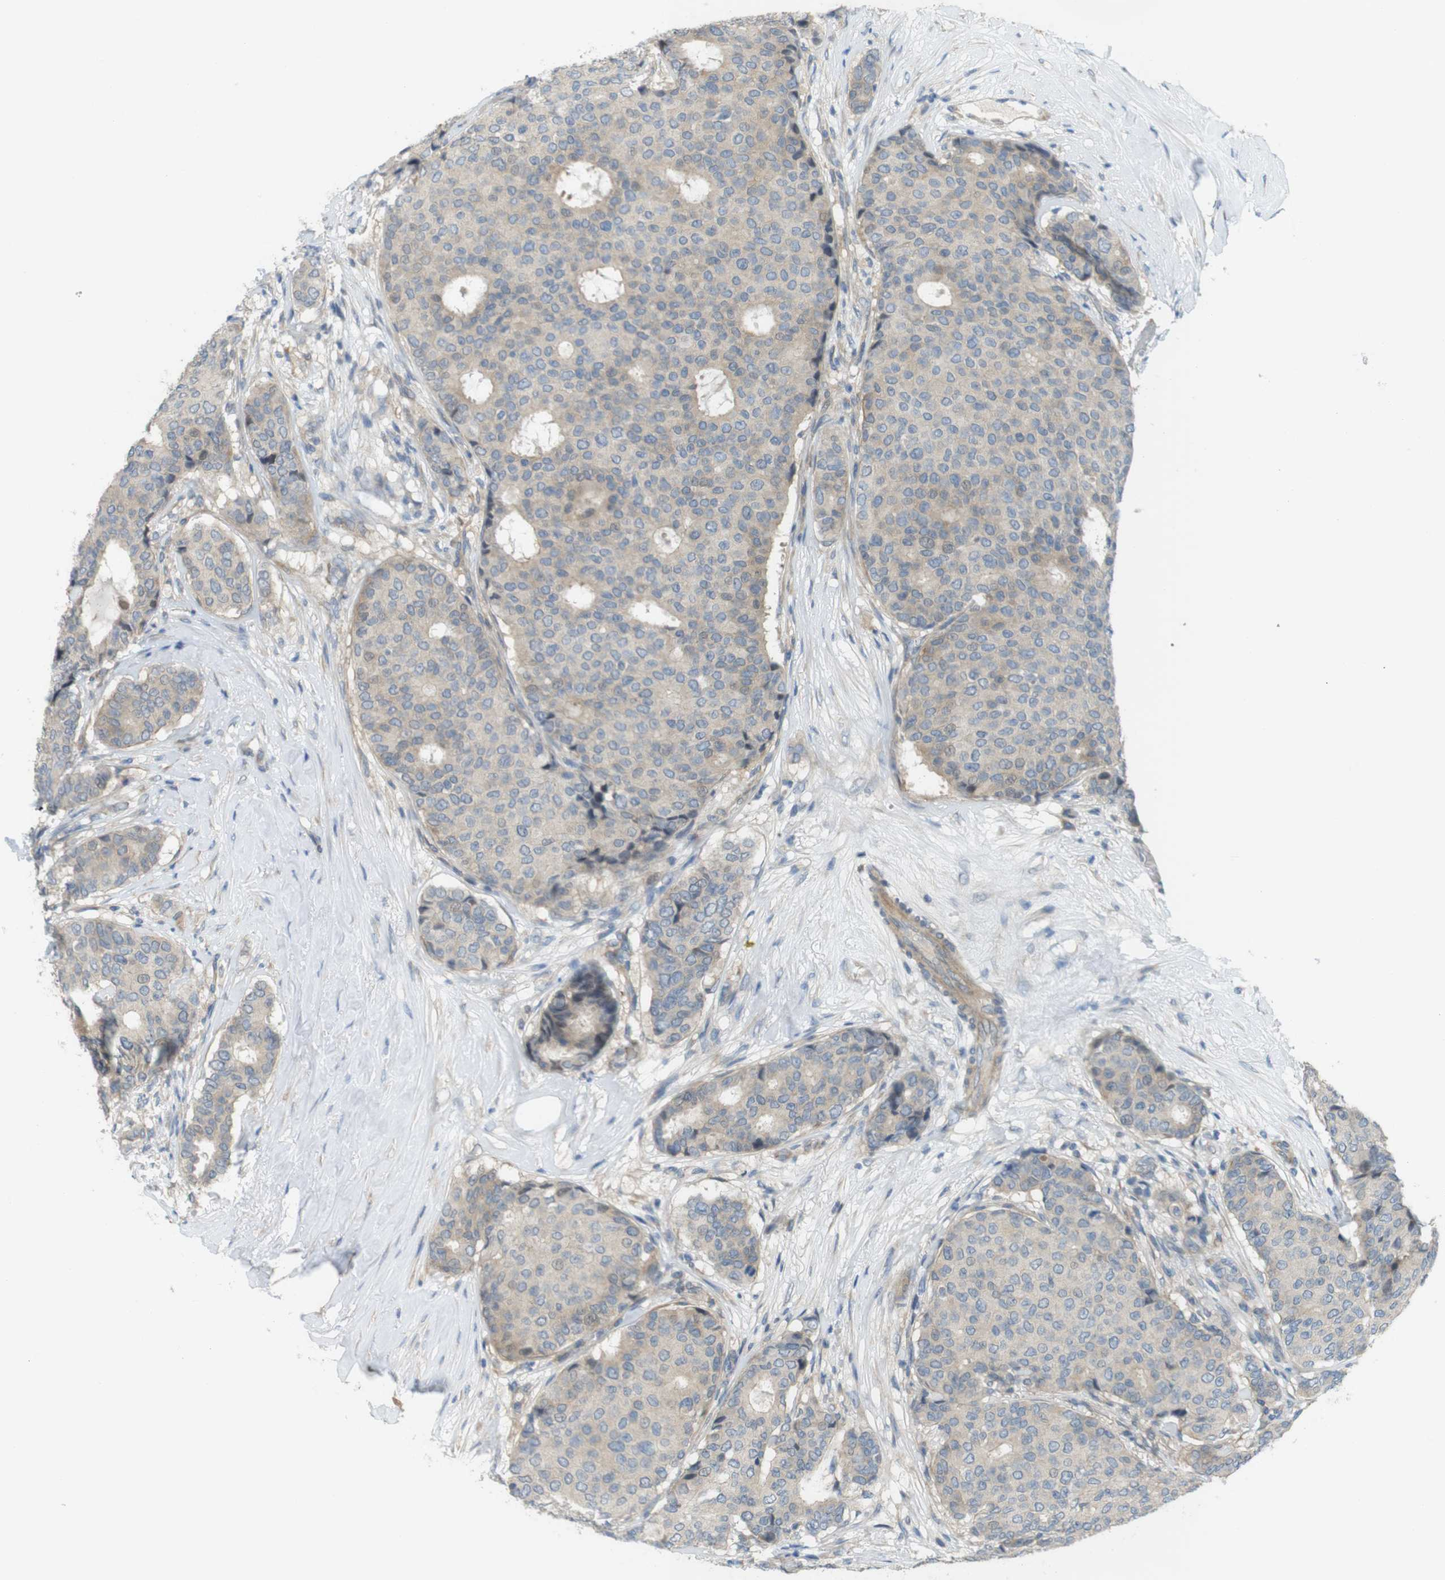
{"staining": {"intensity": "weak", "quantity": "25%-75%", "location": "cytoplasmic/membranous"}, "tissue": "breast cancer", "cell_type": "Tumor cells", "image_type": "cancer", "snomed": [{"axis": "morphology", "description": "Duct carcinoma"}, {"axis": "topography", "description": "Breast"}], "caption": "Human breast cancer (invasive ductal carcinoma) stained with a protein marker reveals weak staining in tumor cells.", "gene": "ABHD15", "patient": {"sex": "female", "age": 75}}